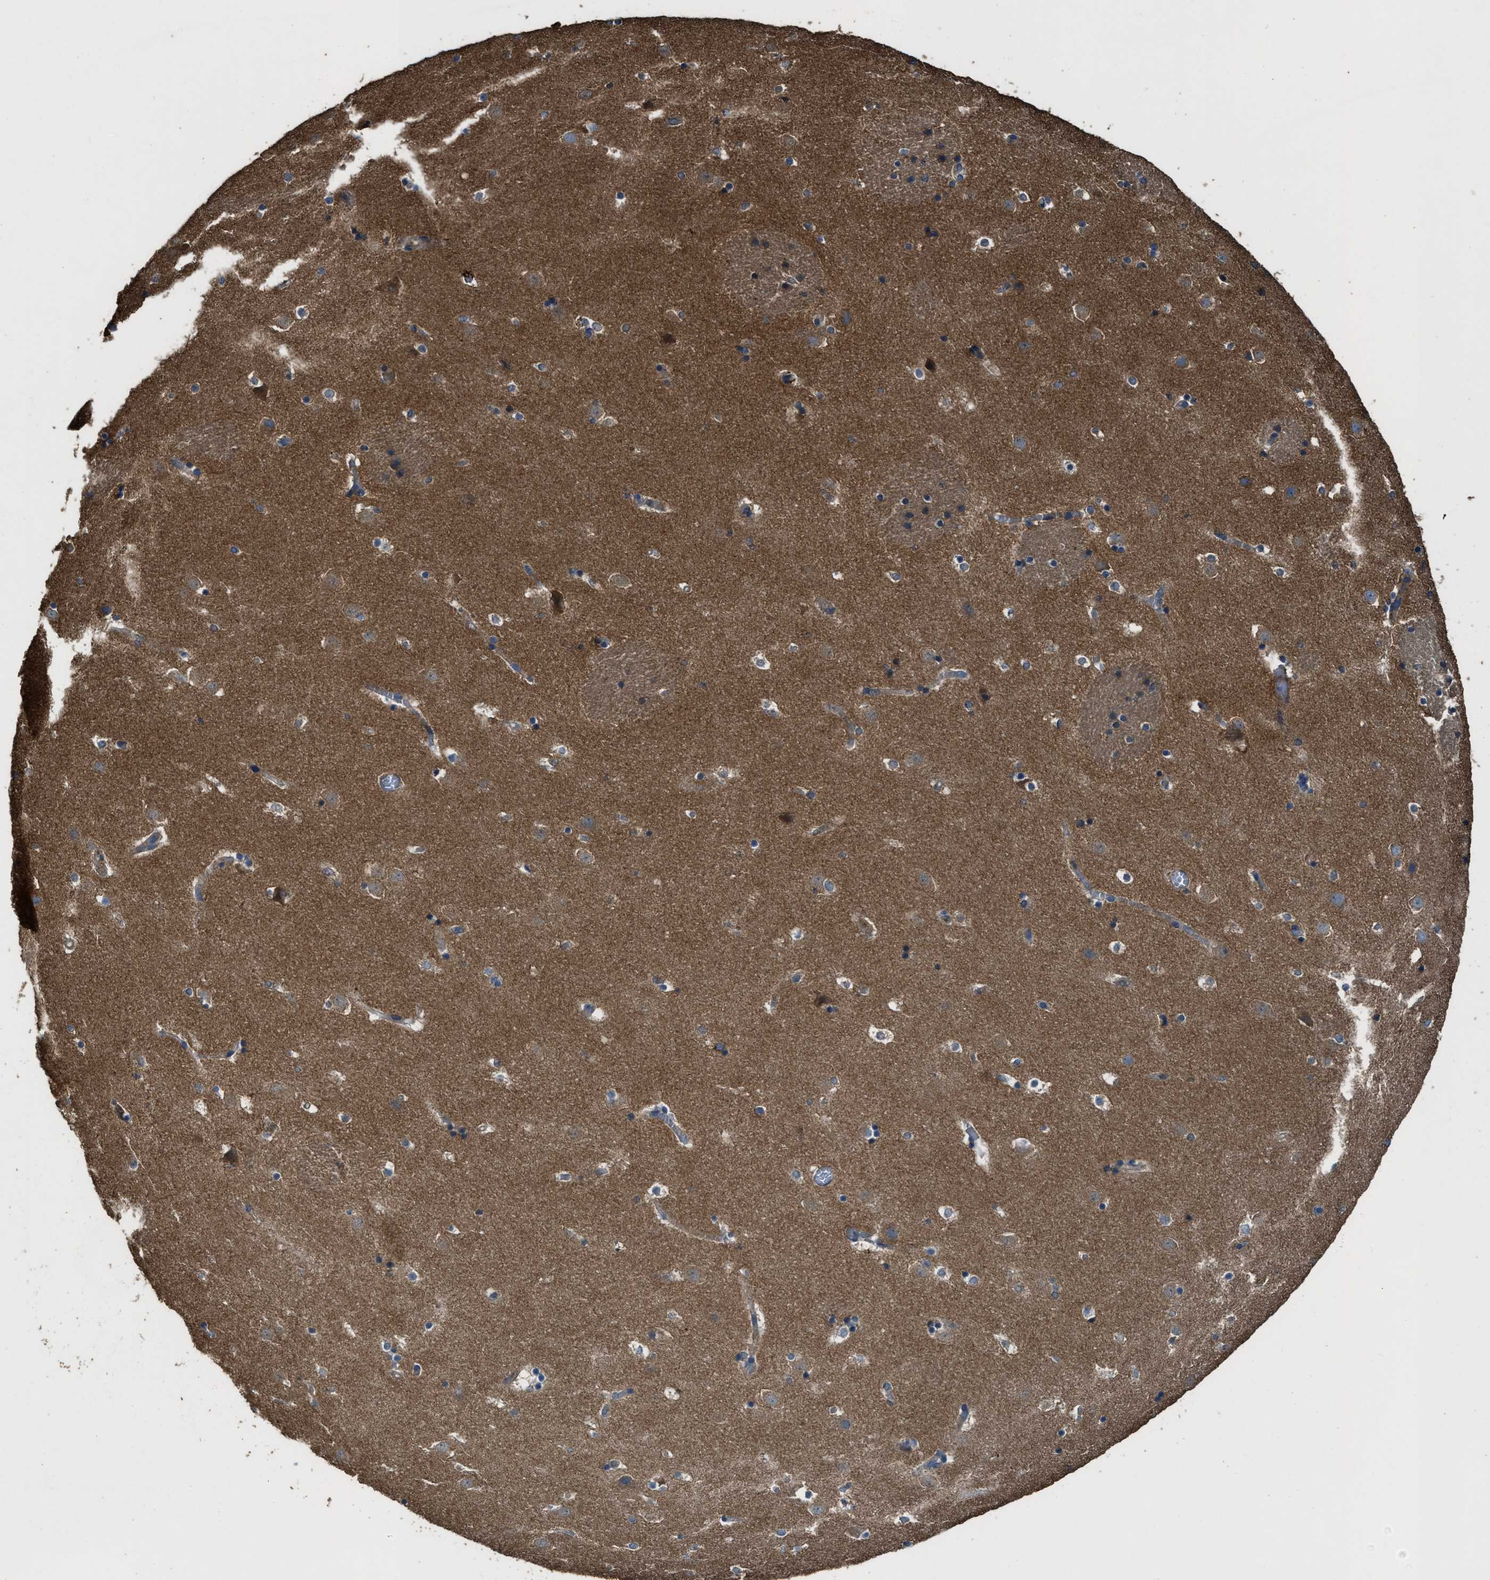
{"staining": {"intensity": "moderate", "quantity": "25%-75%", "location": "cytoplasmic/membranous"}, "tissue": "caudate", "cell_type": "Glial cells", "image_type": "normal", "snomed": [{"axis": "morphology", "description": "Normal tissue, NOS"}, {"axis": "topography", "description": "Lateral ventricle wall"}], "caption": "Normal caudate demonstrates moderate cytoplasmic/membranous expression in approximately 25%-75% of glial cells, visualized by immunohistochemistry.", "gene": "MAP3K8", "patient": {"sex": "male", "age": 45}}